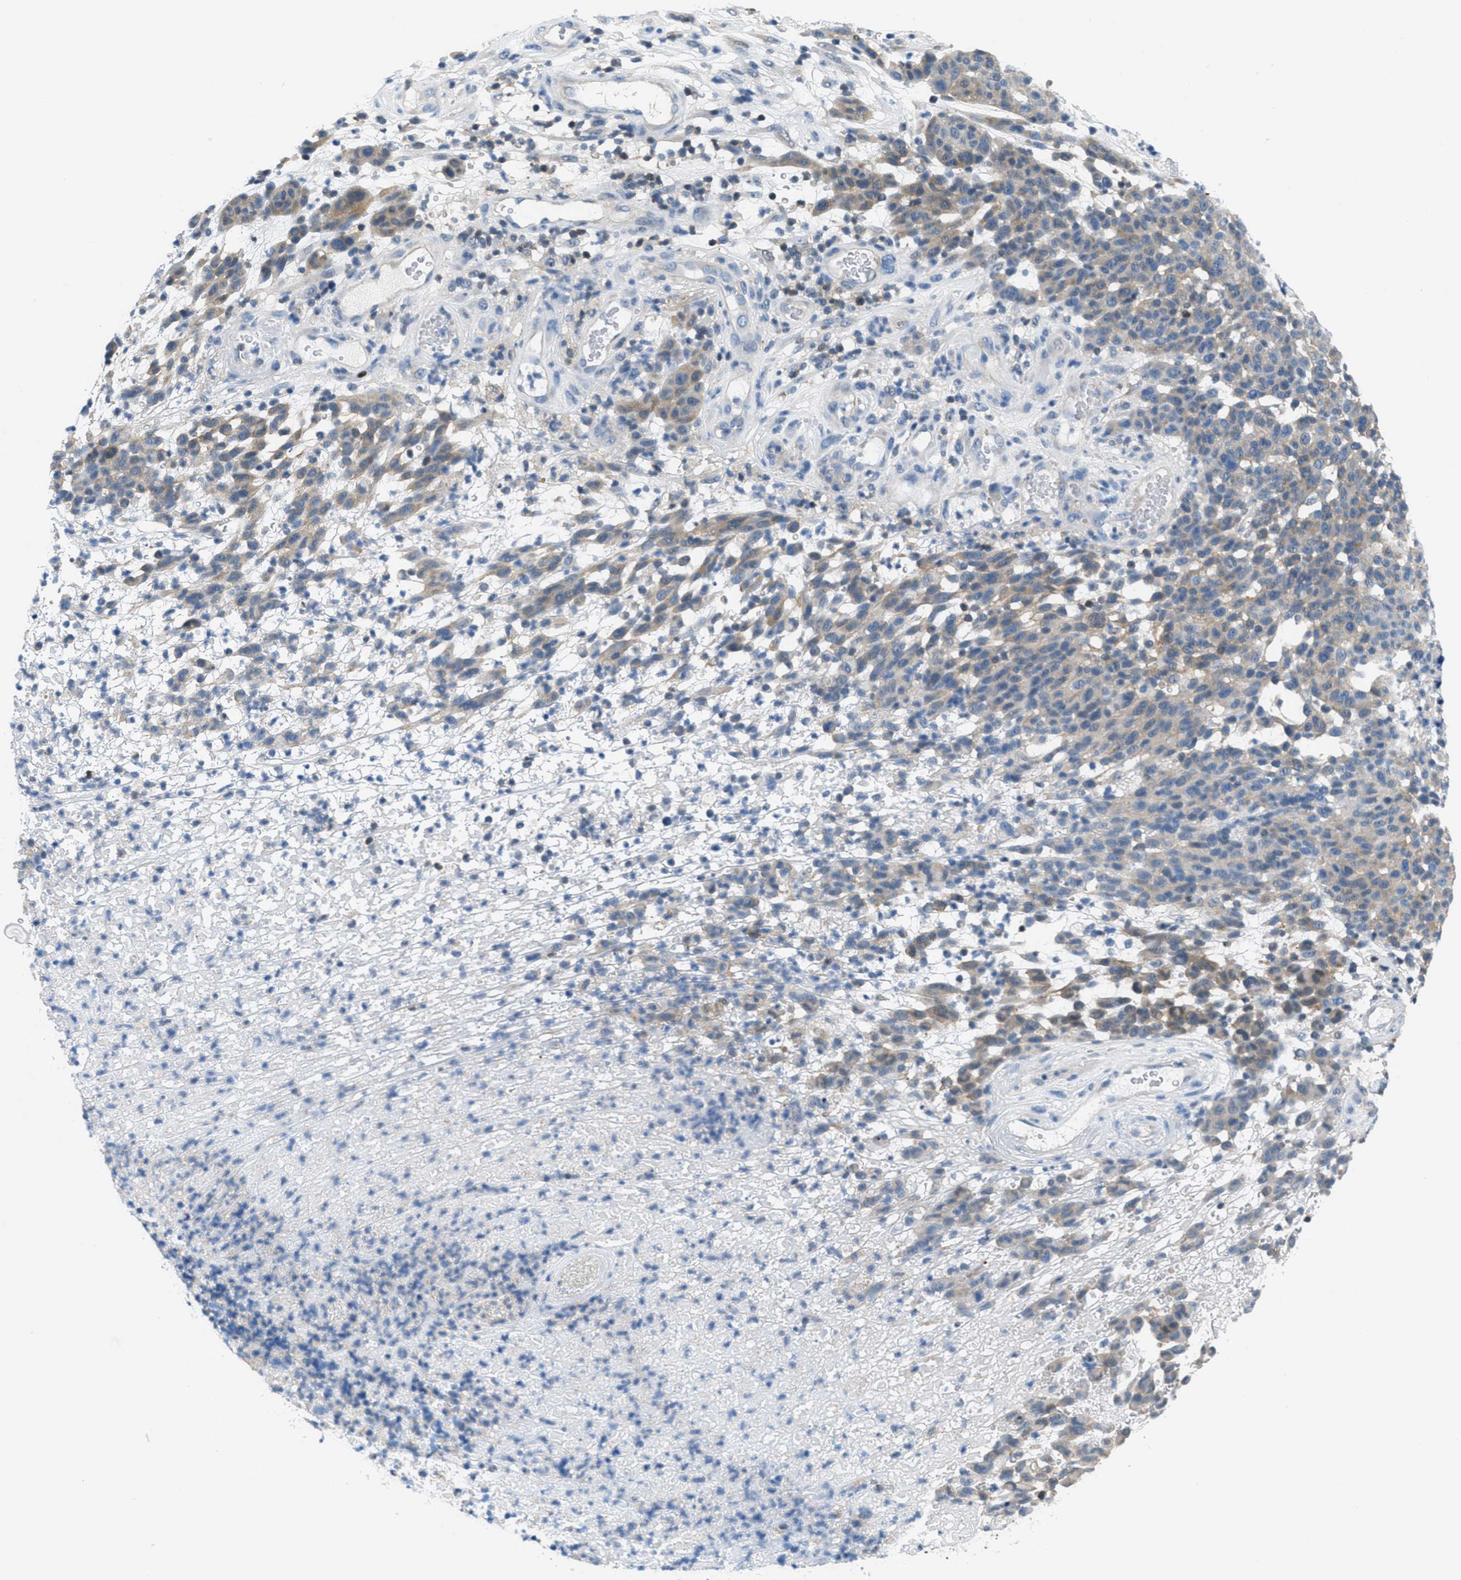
{"staining": {"intensity": "moderate", "quantity": "25%-75%", "location": "cytoplasmic/membranous"}, "tissue": "melanoma", "cell_type": "Tumor cells", "image_type": "cancer", "snomed": [{"axis": "morphology", "description": "Malignant melanoma, NOS"}, {"axis": "topography", "description": "Skin"}], "caption": "Protein positivity by immunohistochemistry (IHC) reveals moderate cytoplasmic/membranous staining in approximately 25%-75% of tumor cells in melanoma. (DAB (3,3'-diaminobenzidine) IHC, brown staining for protein, blue staining for nuclei).", "gene": "PIP5K1C", "patient": {"sex": "male", "age": 59}}